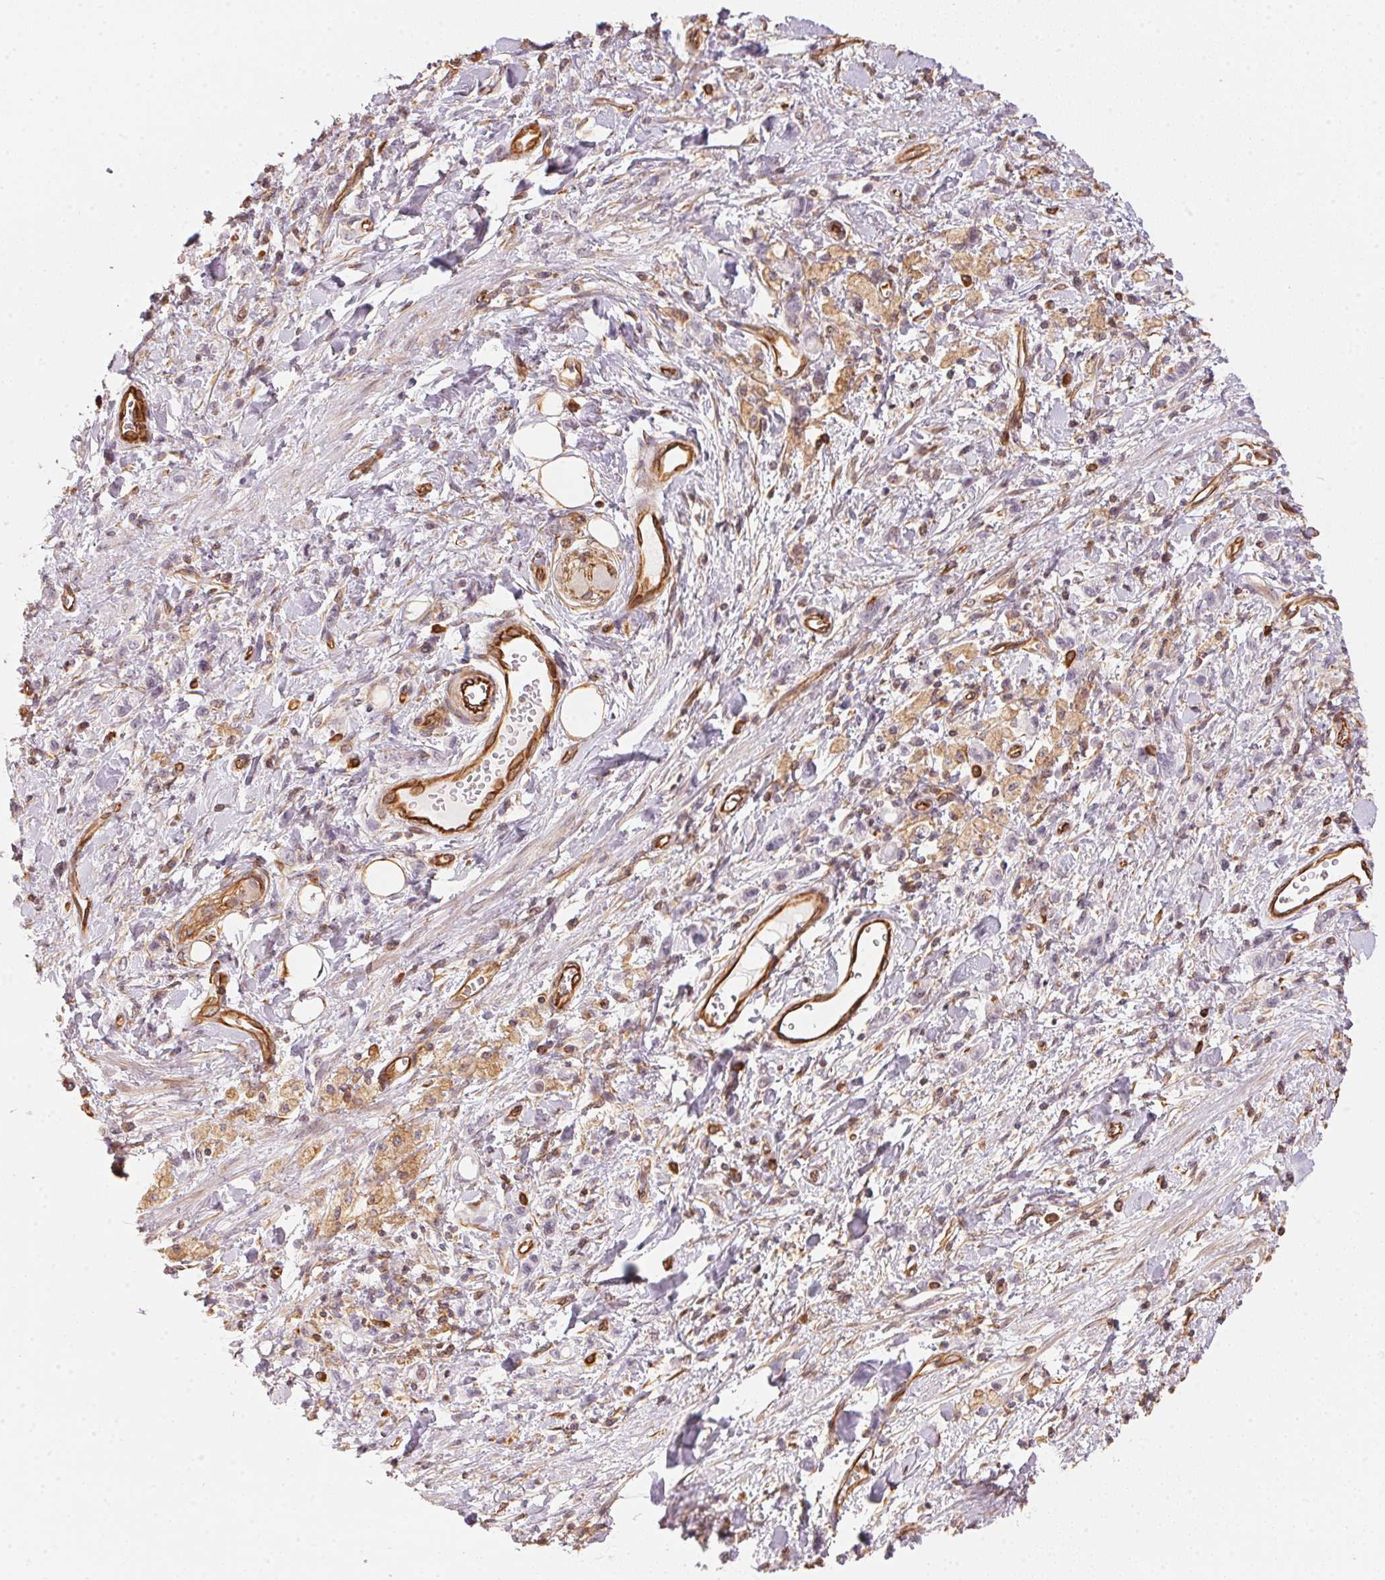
{"staining": {"intensity": "negative", "quantity": "none", "location": "none"}, "tissue": "stomach cancer", "cell_type": "Tumor cells", "image_type": "cancer", "snomed": [{"axis": "morphology", "description": "Adenocarcinoma, NOS"}, {"axis": "topography", "description": "Stomach"}], "caption": "This is an immunohistochemistry (IHC) photomicrograph of human adenocarcinoma (stomach). There is no positivity in tumor cells.", "gene": "FOXR2", "patient": {"sex": "male", "age": 77}}